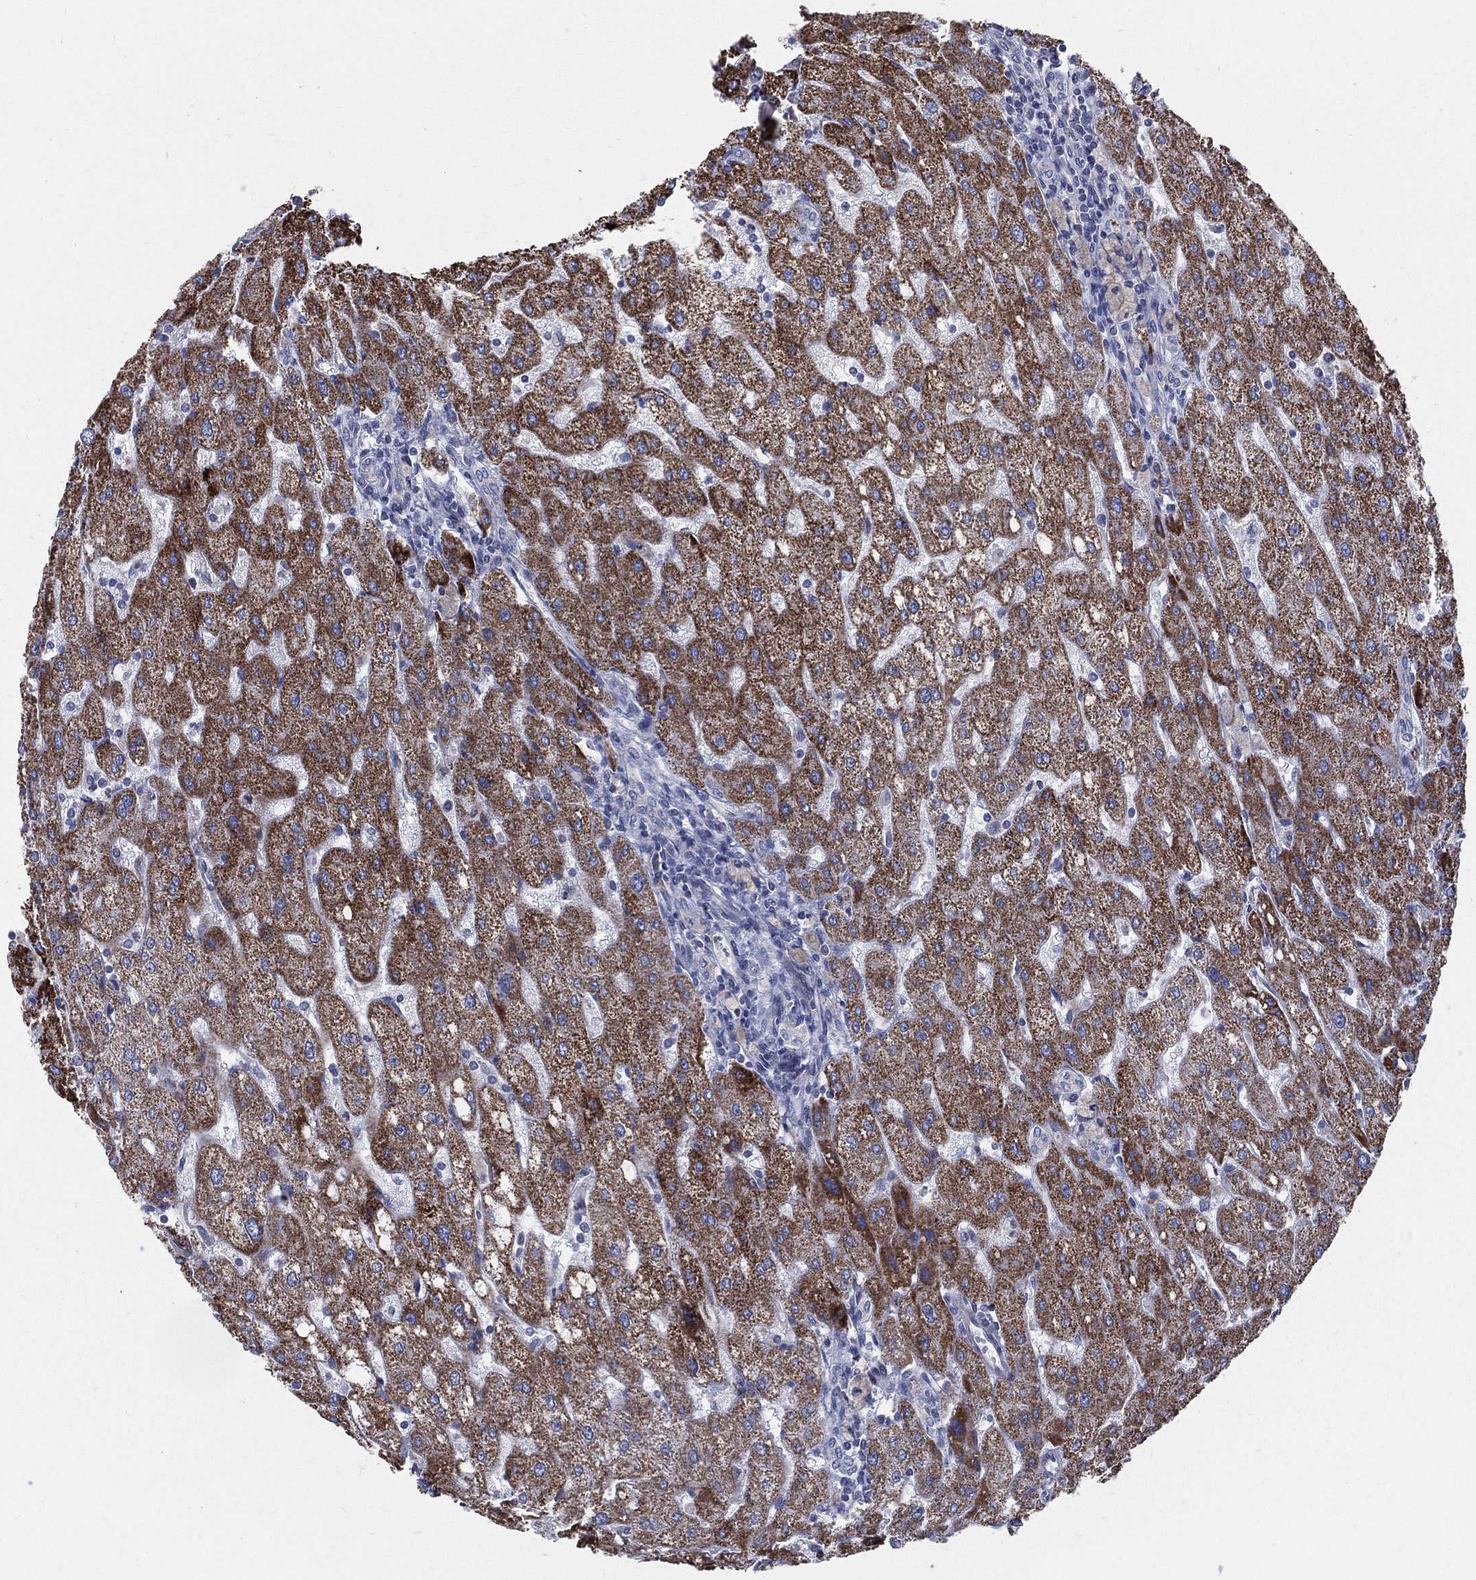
{"staining": {"intensity": "negative", "quantity": "none", "location": "none"}, "tissue": "liver", "cell_type": "Cholangiocytes", "image_type": "normal", "snomed": [{"axis": "morphology", "description": "Normal tissue, NOS"}, {"axis": "topography", "description": "Liver"}], "caption": "The histopathology image exhibits no significant staining in cholangiocytes of liver.", "gene": "POMZP3", "patient": {"sex": "male", "age": 67}}